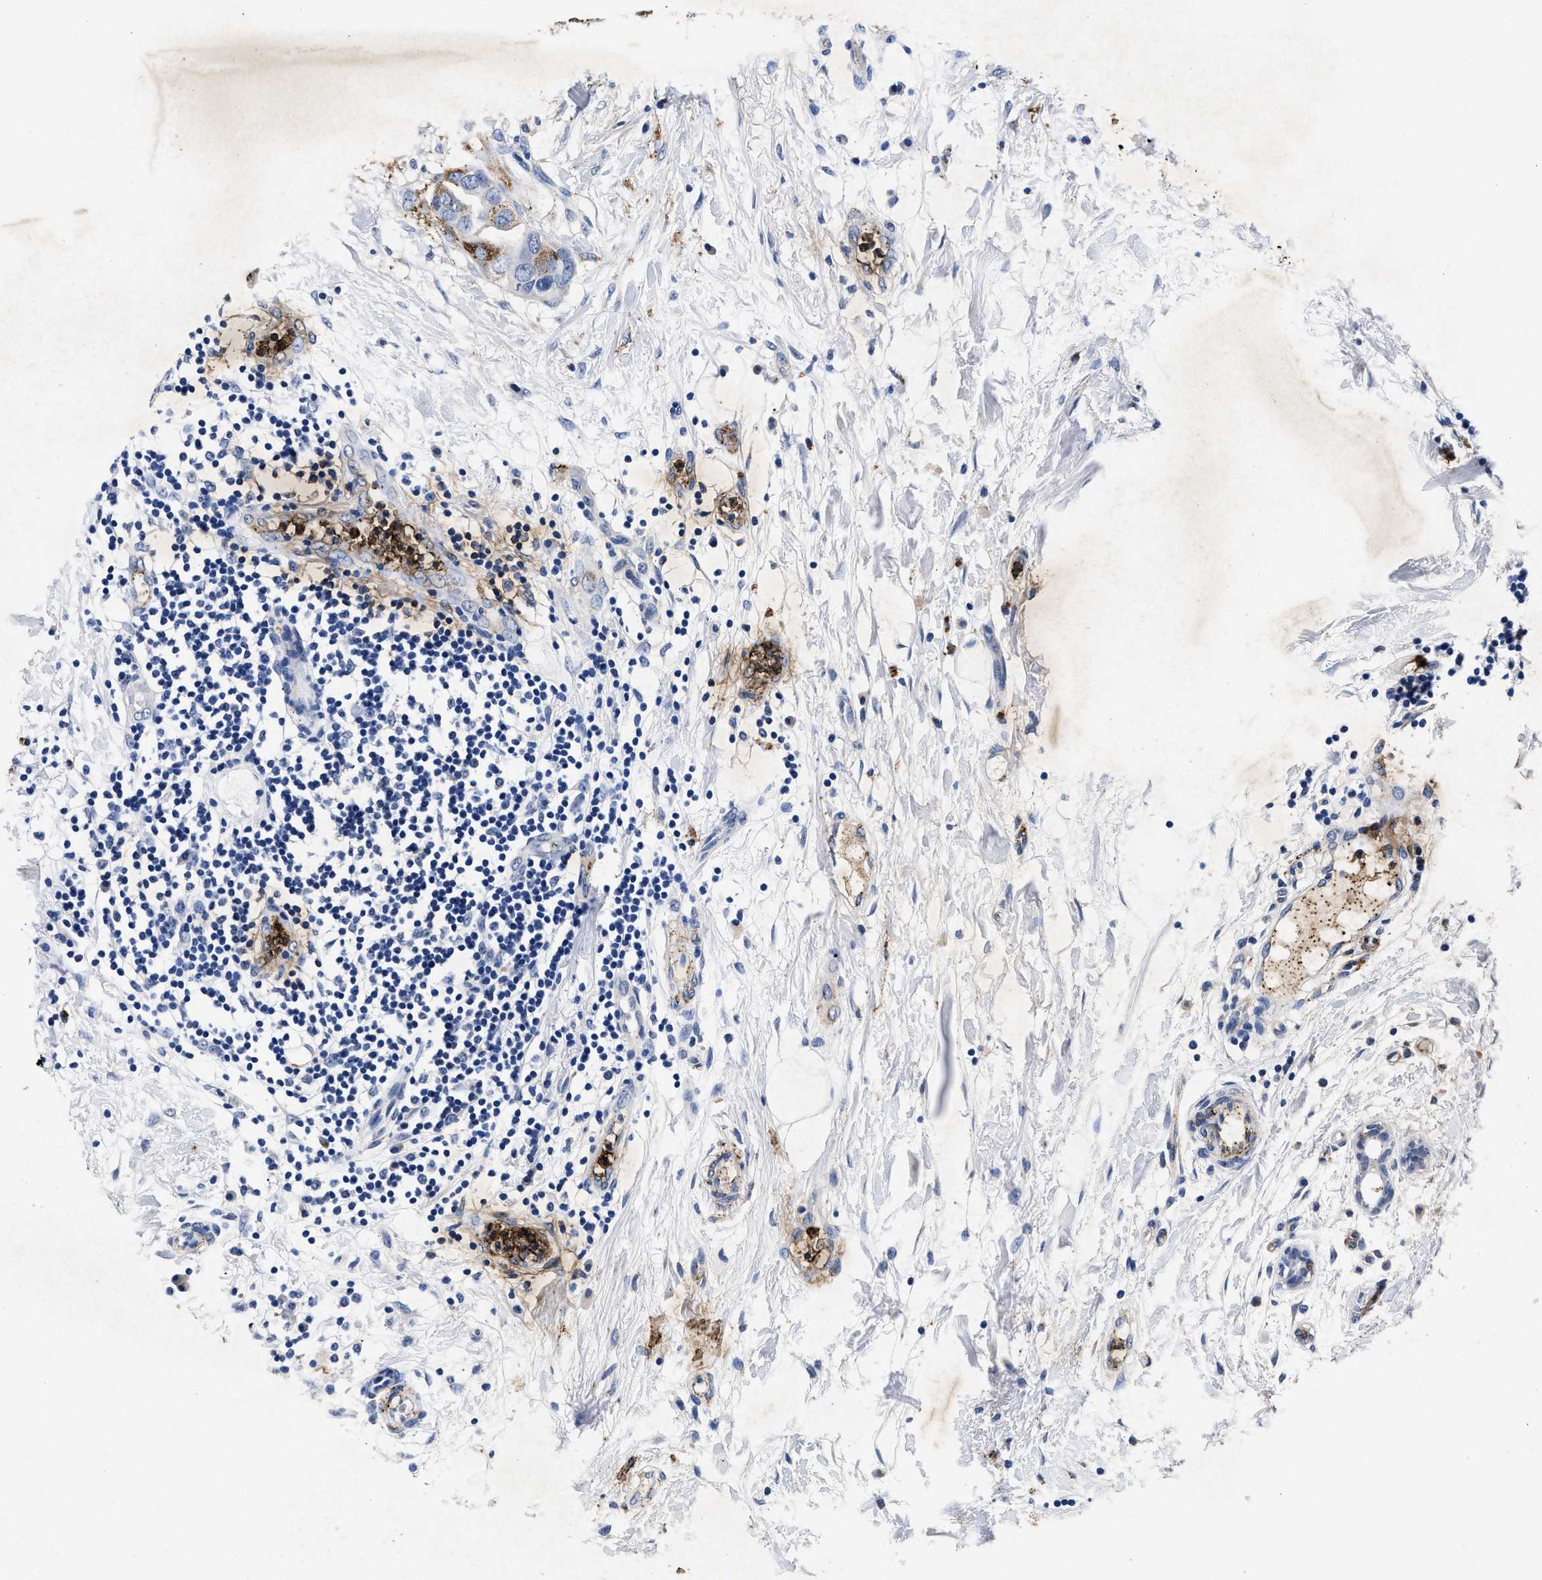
{"staining": {"intensity": "weak", "quantity": "<25%", "location": "cytoplasmic/membranous"}, "tissue": "breast cancer", "cell_type": "Tumor cells", "image_type": "cancer", "snomed": [{"axis": "morphology", "description": "Duct carcinoma"}, {"axis": "topography", "description": "Breast"}], "caption": "Photomicrograph shows no protein positivity in tumor cells of breast cancer tissue.", "gene": "LTB4R2", "patient": {"sex": "female", "age": 40}}